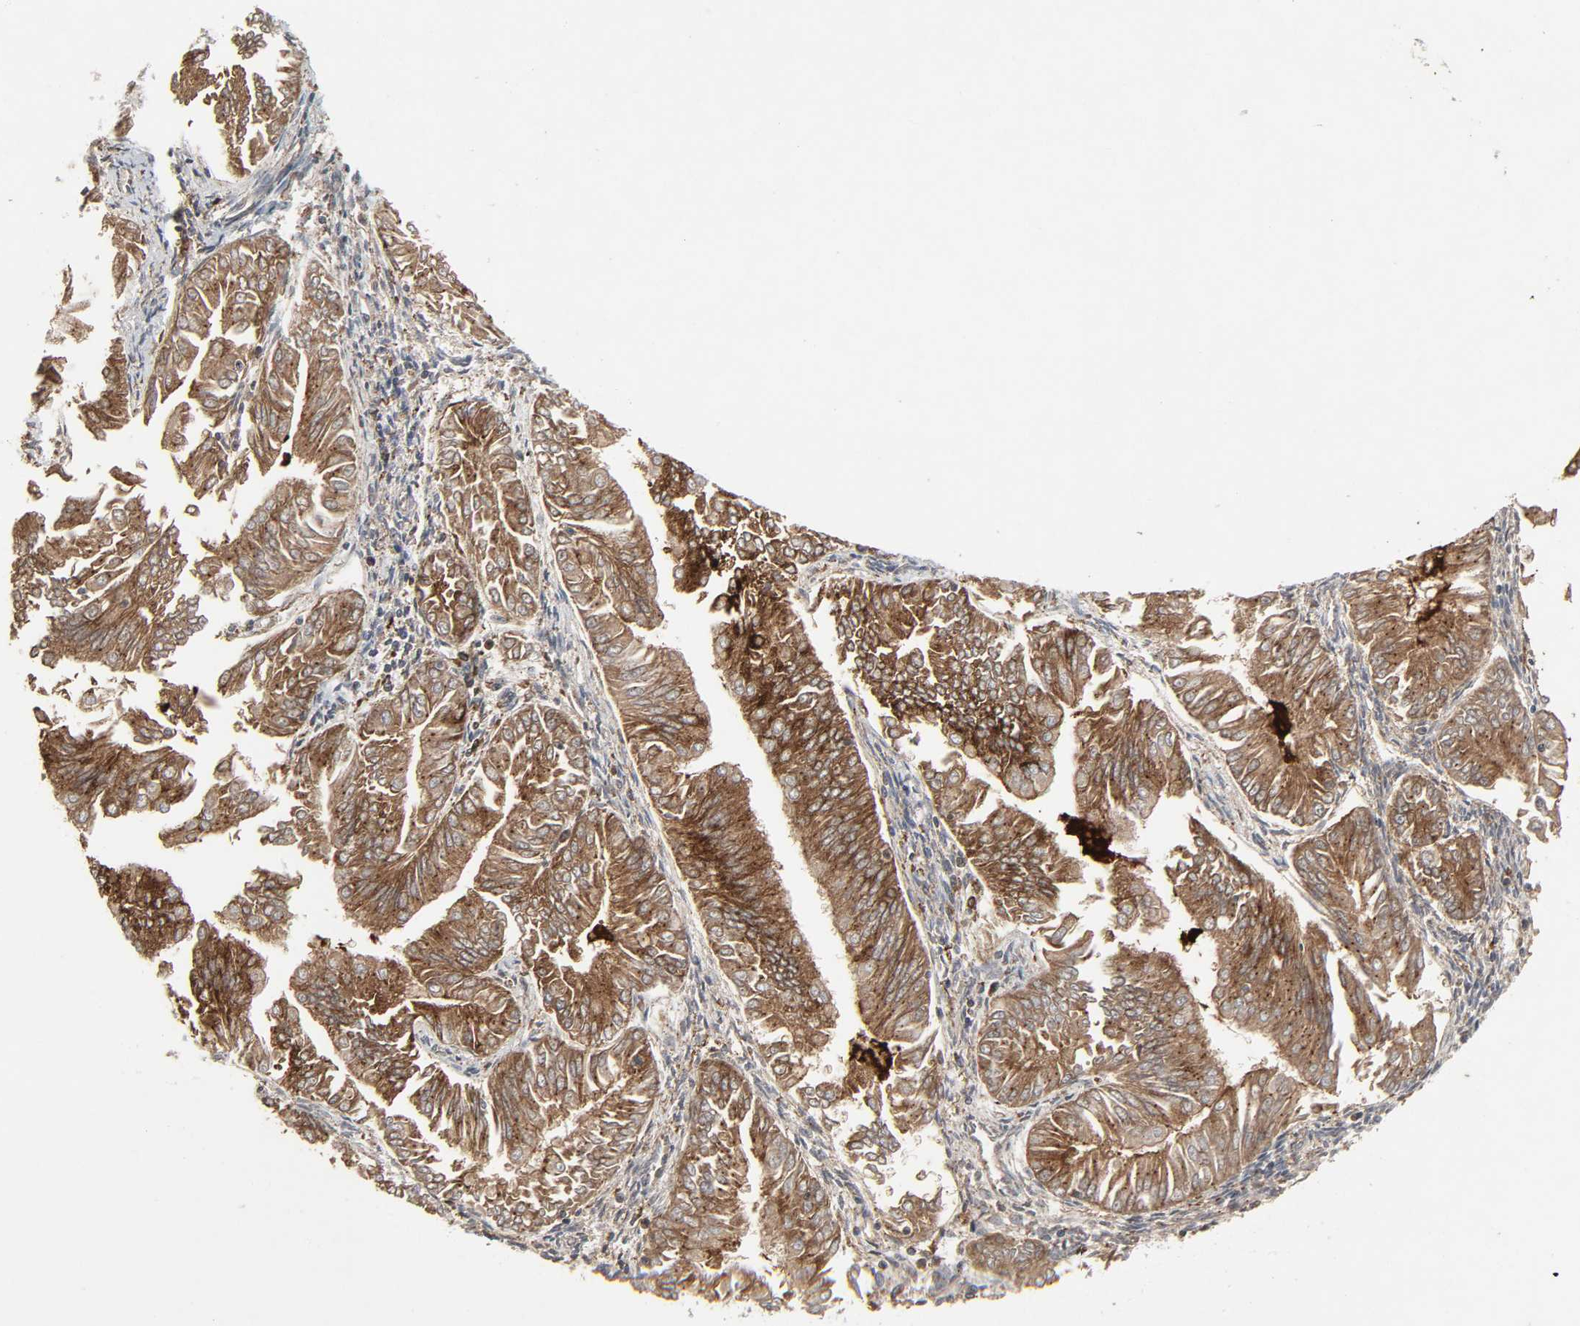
{"staining": {"intensity": "moderate", "quantity": ">75%", "location": "cytoplasmic/membranous"}, "tissue": "endometrial cancer", "cell_type": "Tumor cells", "image_type": "cancer", "snomed": [{"axis": "morphology", "description": "Adenocarcinoma, NOS"}, {"axis": "topography", "description": "Endometrium"}], "caption": "DAB immunohistochemical staining of endometrial cancer (adenocarcinoma) reveals moderate cytoplasmic/membranous protein expression in about >75% of tumor cells. Nuclei are stained in blue.", "gene": "ADCY4", "patient": {"sex": "female", "age": 53}}